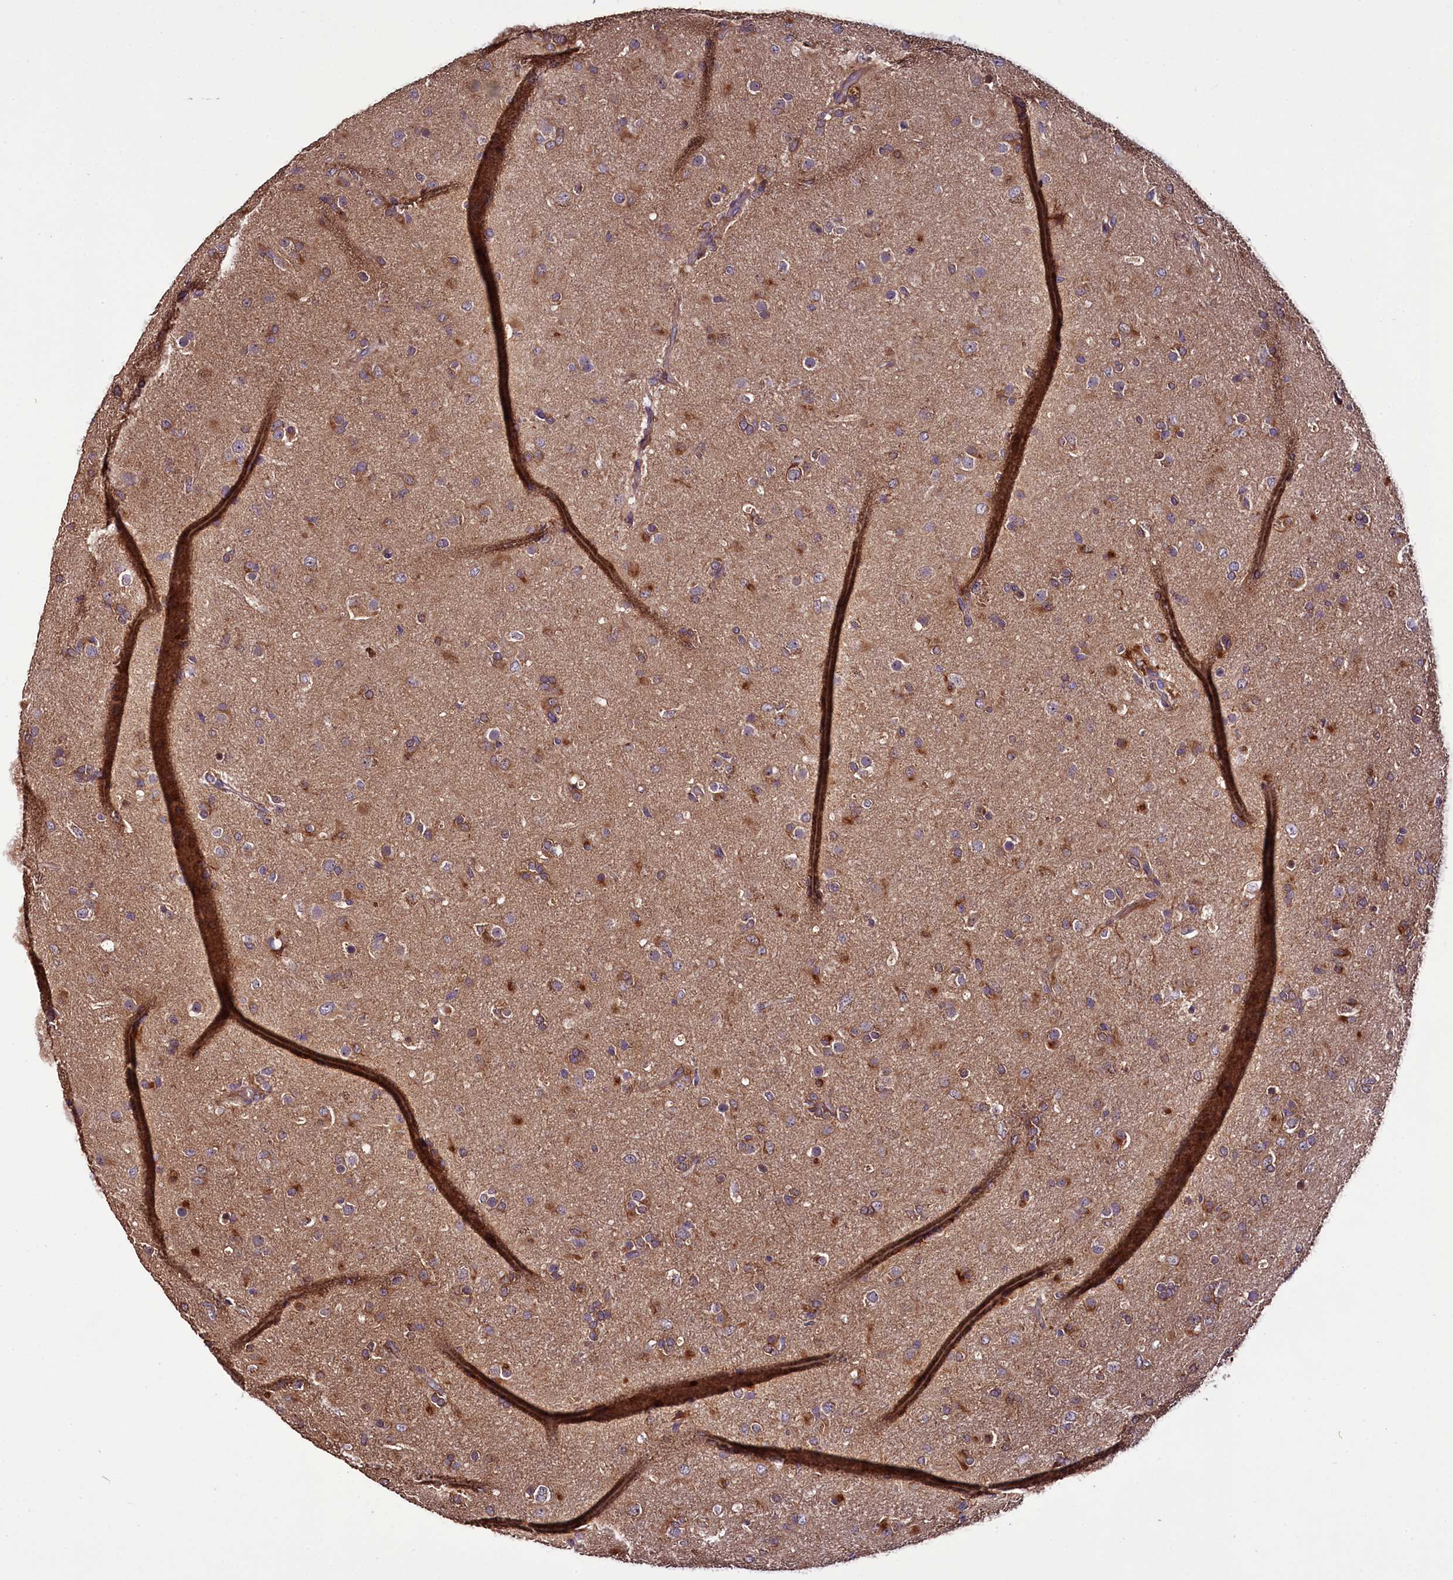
{"staining": {"intensity": "moderate", "quantity": "<25%", "location": "cytoplasmic/membranous"}, "tissue": "glioma", "cell_type": "Tumor cells", "image_type": "cancer", "snomed": [{"axis": "morphology", "description": "Glioma, malignant, Low grade"}, {"axis": "topography", "description": "Brain"}], "caption": "This image exhibits immunohistochemistry staining of human glioma, with low moderate cytoplasmic/membranous expression in about <25% of tumor cells.", "gene": "RPUSD2", "patient": {"sex": "male", "age": 65}}